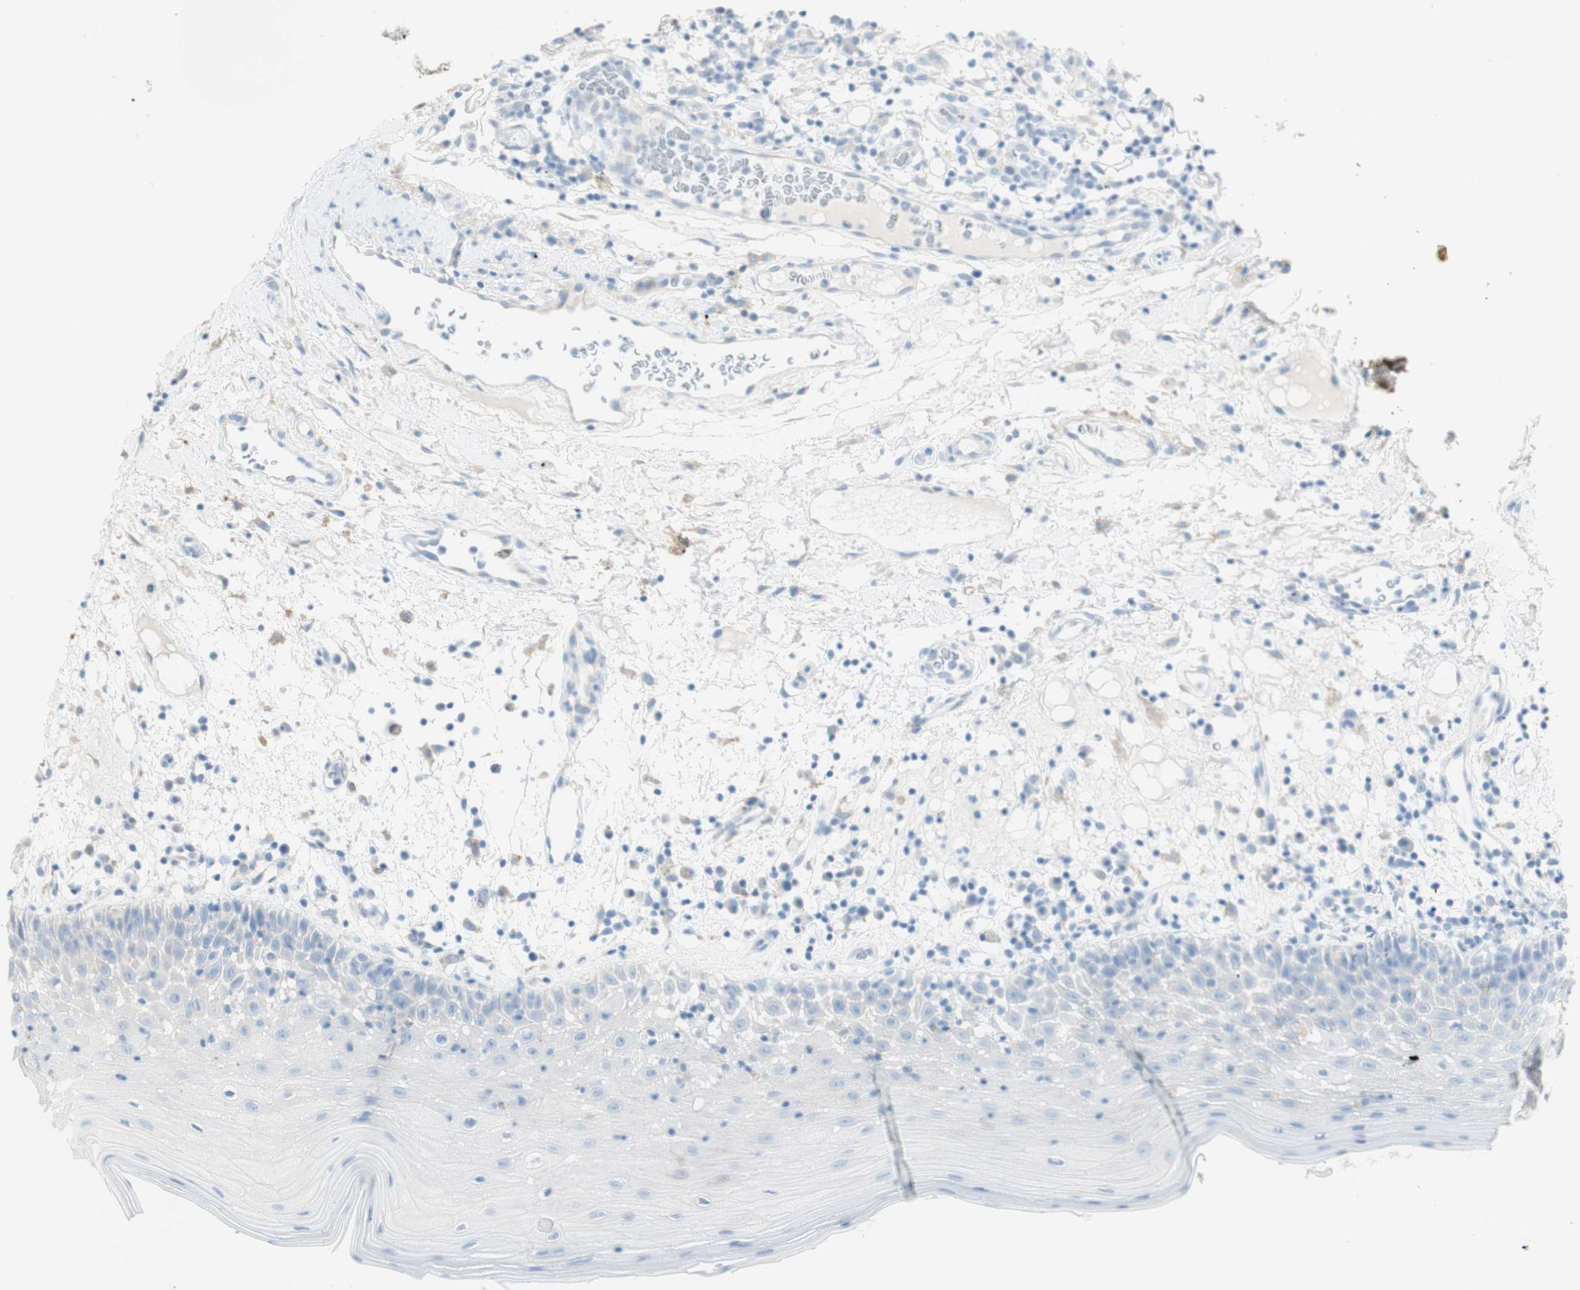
{"staining": {"intensity": "negative", "quantity": "none", "location": "none"}, "tissue": "oral mucosa", "cell_type": "Squamous epithelial cells", "image_type": "normal", "snomed": [{"axis": "morphology", "description": "Normal tissue, NOS"}, {"axis": "morphology", "description": "Squamous cell carcinoma, NOS"}, {"axis": "topography", "description": "Skeletal muscle"}, {"axis": "topography", "description": "Oral tissue"}], "caption": "IHC micrograph of benign oral mucosa: oral mucosa stained with DAB shows no significant protein expression in squamous epithelial cells. (Stains: DAB (3,3'-diaminobenzidine) IHC with hematoxylin counter stain, Microscopy: brightfield microscopy at high magnification).", "gene": "ART3", "patient": {"sex": "male", "age": 71}}